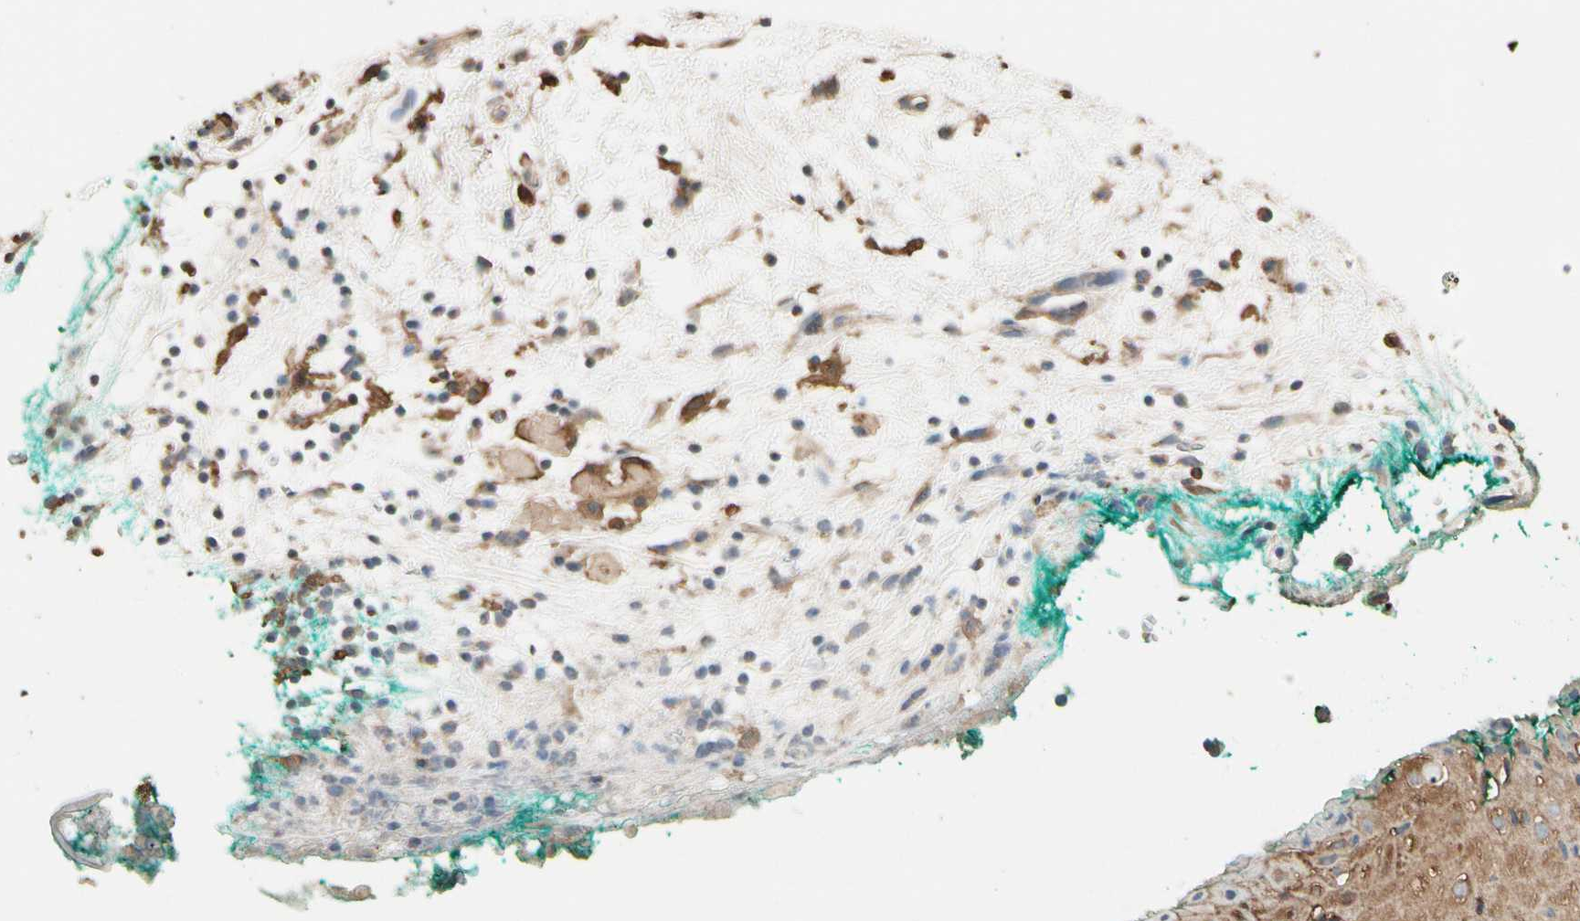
{"staining": {"intensity": "moderate", "quantity": ">75%", "location": "cytoplasmic/membranous"}, "tissue": "oral mucosa", "cell_type": "Squamous epithelial cells", "image_type": "normal", "snomed": [{"axis": "morphology", "description": "Normal tissue, NOS"}, {"axis": "topography", "description": "Skeletal muscle"}, {"axis": "topography", "description": "Oral tissue"}, {"axis": "topography", "description": "Peripheral nerve tissue"}], "caption": "Protein staining of normal oral mucosa demonstrates moderate cytoplasmic/membranous positivity in about >75% of squamous epithelial cells. The protein of interest is stained brown, and the nuclei are stained in blue (DAB IHC with brightfield microscopy, high magnification).", "gene": "CDH6", "patient": {"sex": "female", "age": 84}}